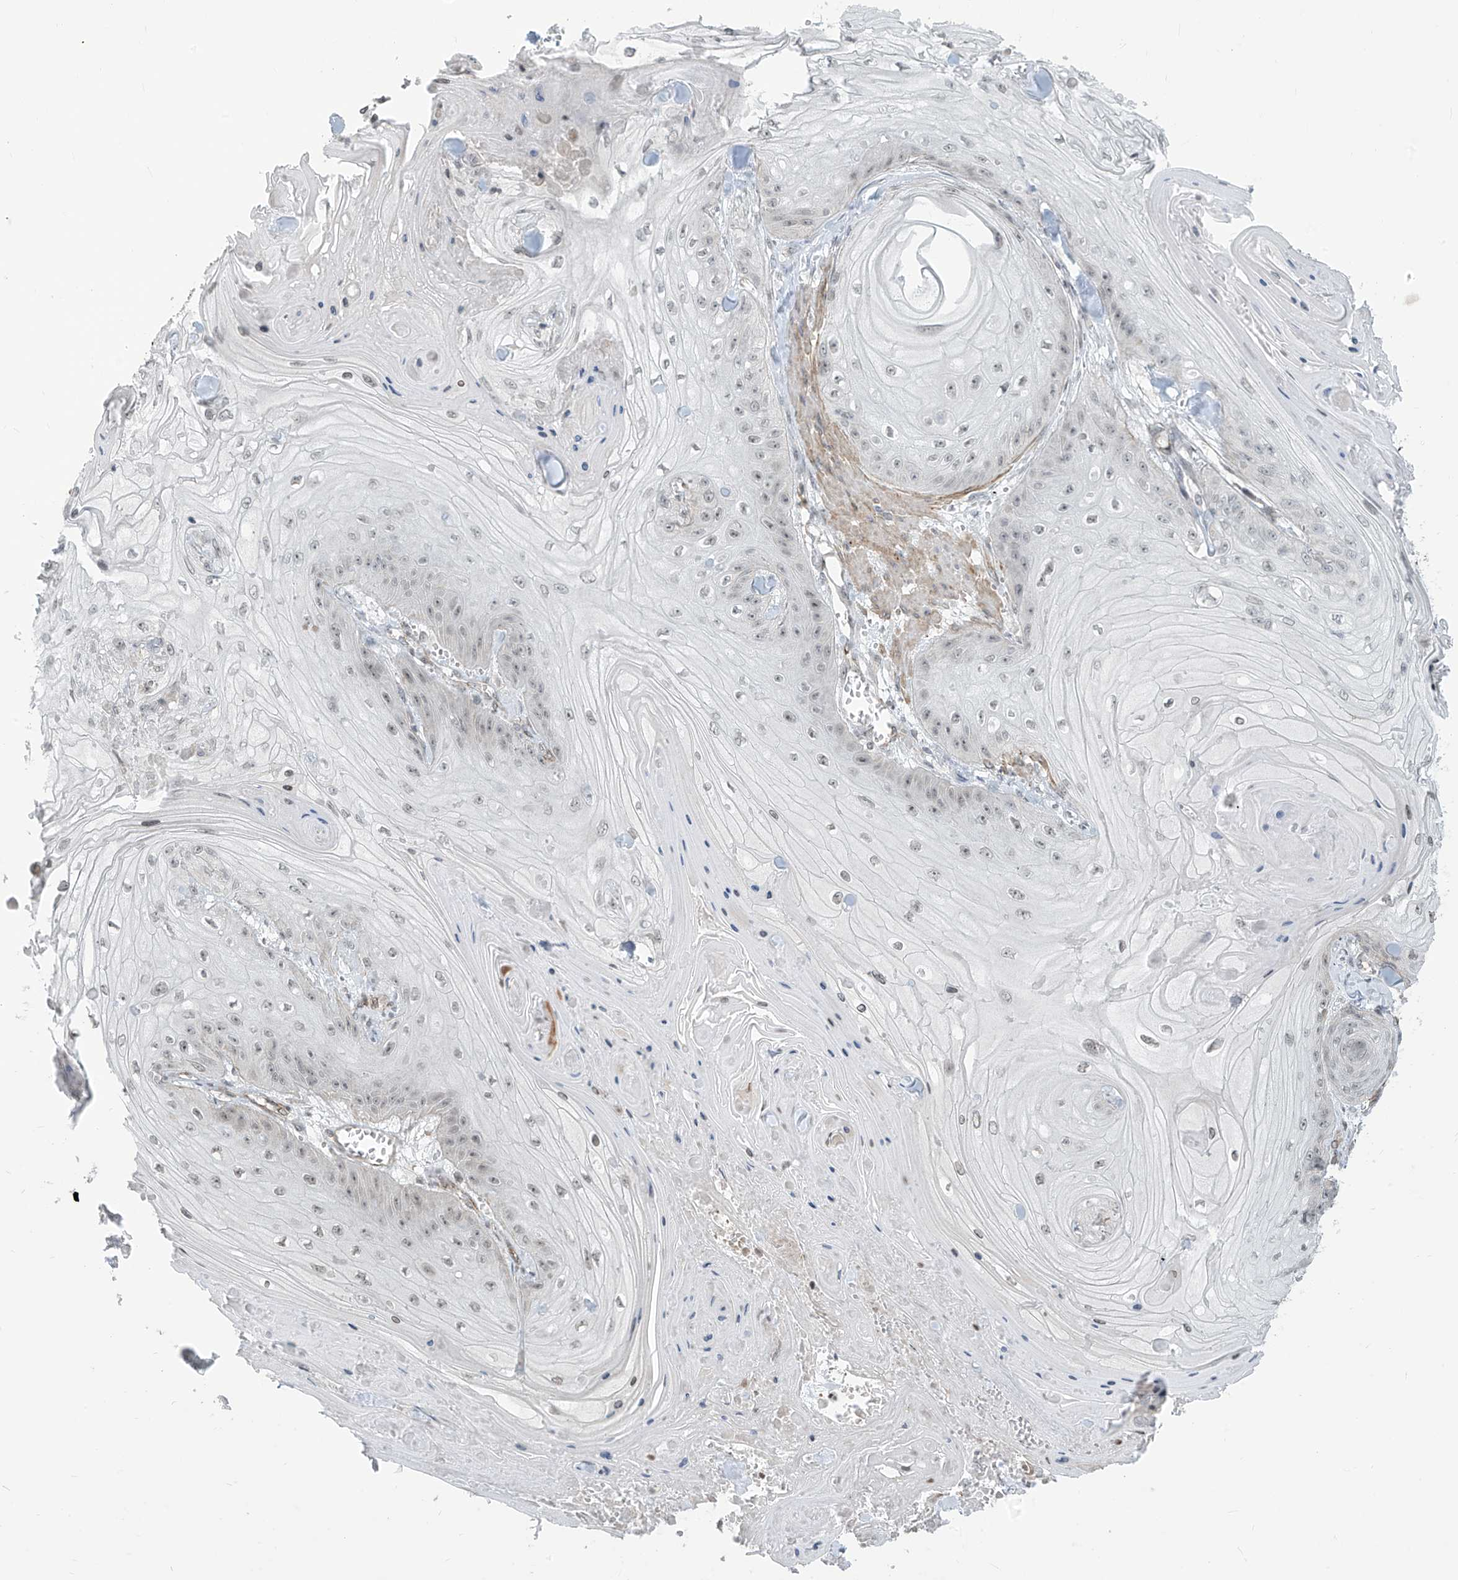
{"staining": {"intensity": "weak", "quantity": "25%-75%", "location": "nuclear"}, "tissue": "skin cancer", "cell_type": "Tumor cells", "image_type": "cancer", "snomed": [{"axis": "morphology", "description": "Squamous cell carcinoma, NOS"}, {"axis": "topography", "description": "Skin"}], "caption": "Skin cancer (squamous cell carcinoma) stained with DAB (3,3'-diaminobenzidine) immunohistochemistry shows low levels of weak nuclear staining in about 25%-75% of tumor cells.", "gene": "METAP1D", "patient": {"sex": "male", "age": 74}}